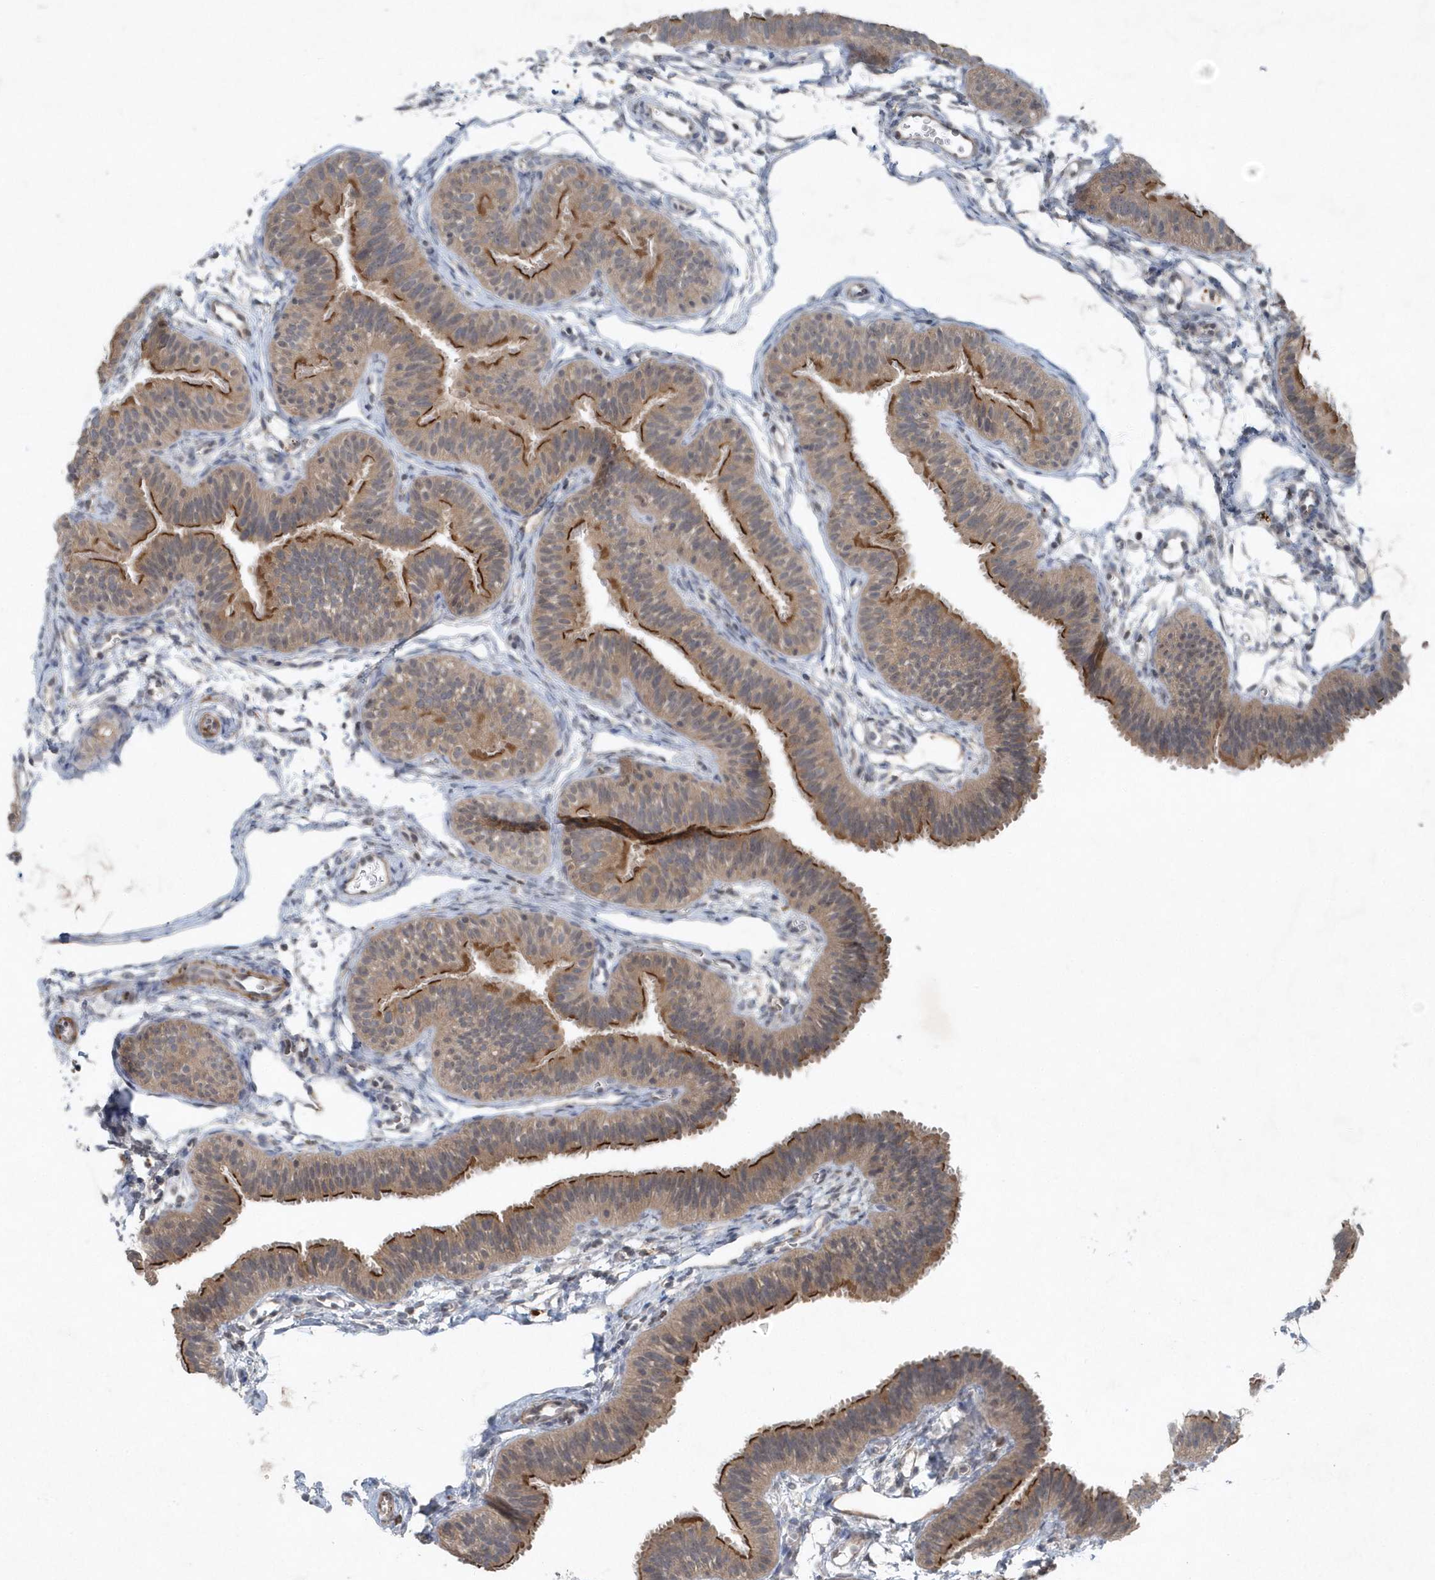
{"staining": {"intensity": "moderate", "quantity": "25%-75%", "location": "cytoplasmic/membranous"}, "tissue": "fallopian tube", "cell_type": "Glandular cells", "image_type": "normal", "snomed": [{"axis": "morphology", "description": "Normal tissue, NOS"}, {"axis": "topography", "description": "Fallopian tube"}], "caption": "Immunohistochemistry histopathology image of unremarkable fallopian tube: human fallopian tube stained using immunohistochemistry (IHC) demonstrates medium levels of moderate protein expression localized specifically in the cytoplasmic/membranous of glandular cells, appearing as a cytoplasmic/membranous brown color.", "gene": "QTRT2", "patient": {"sex": "female", "age": 35}}